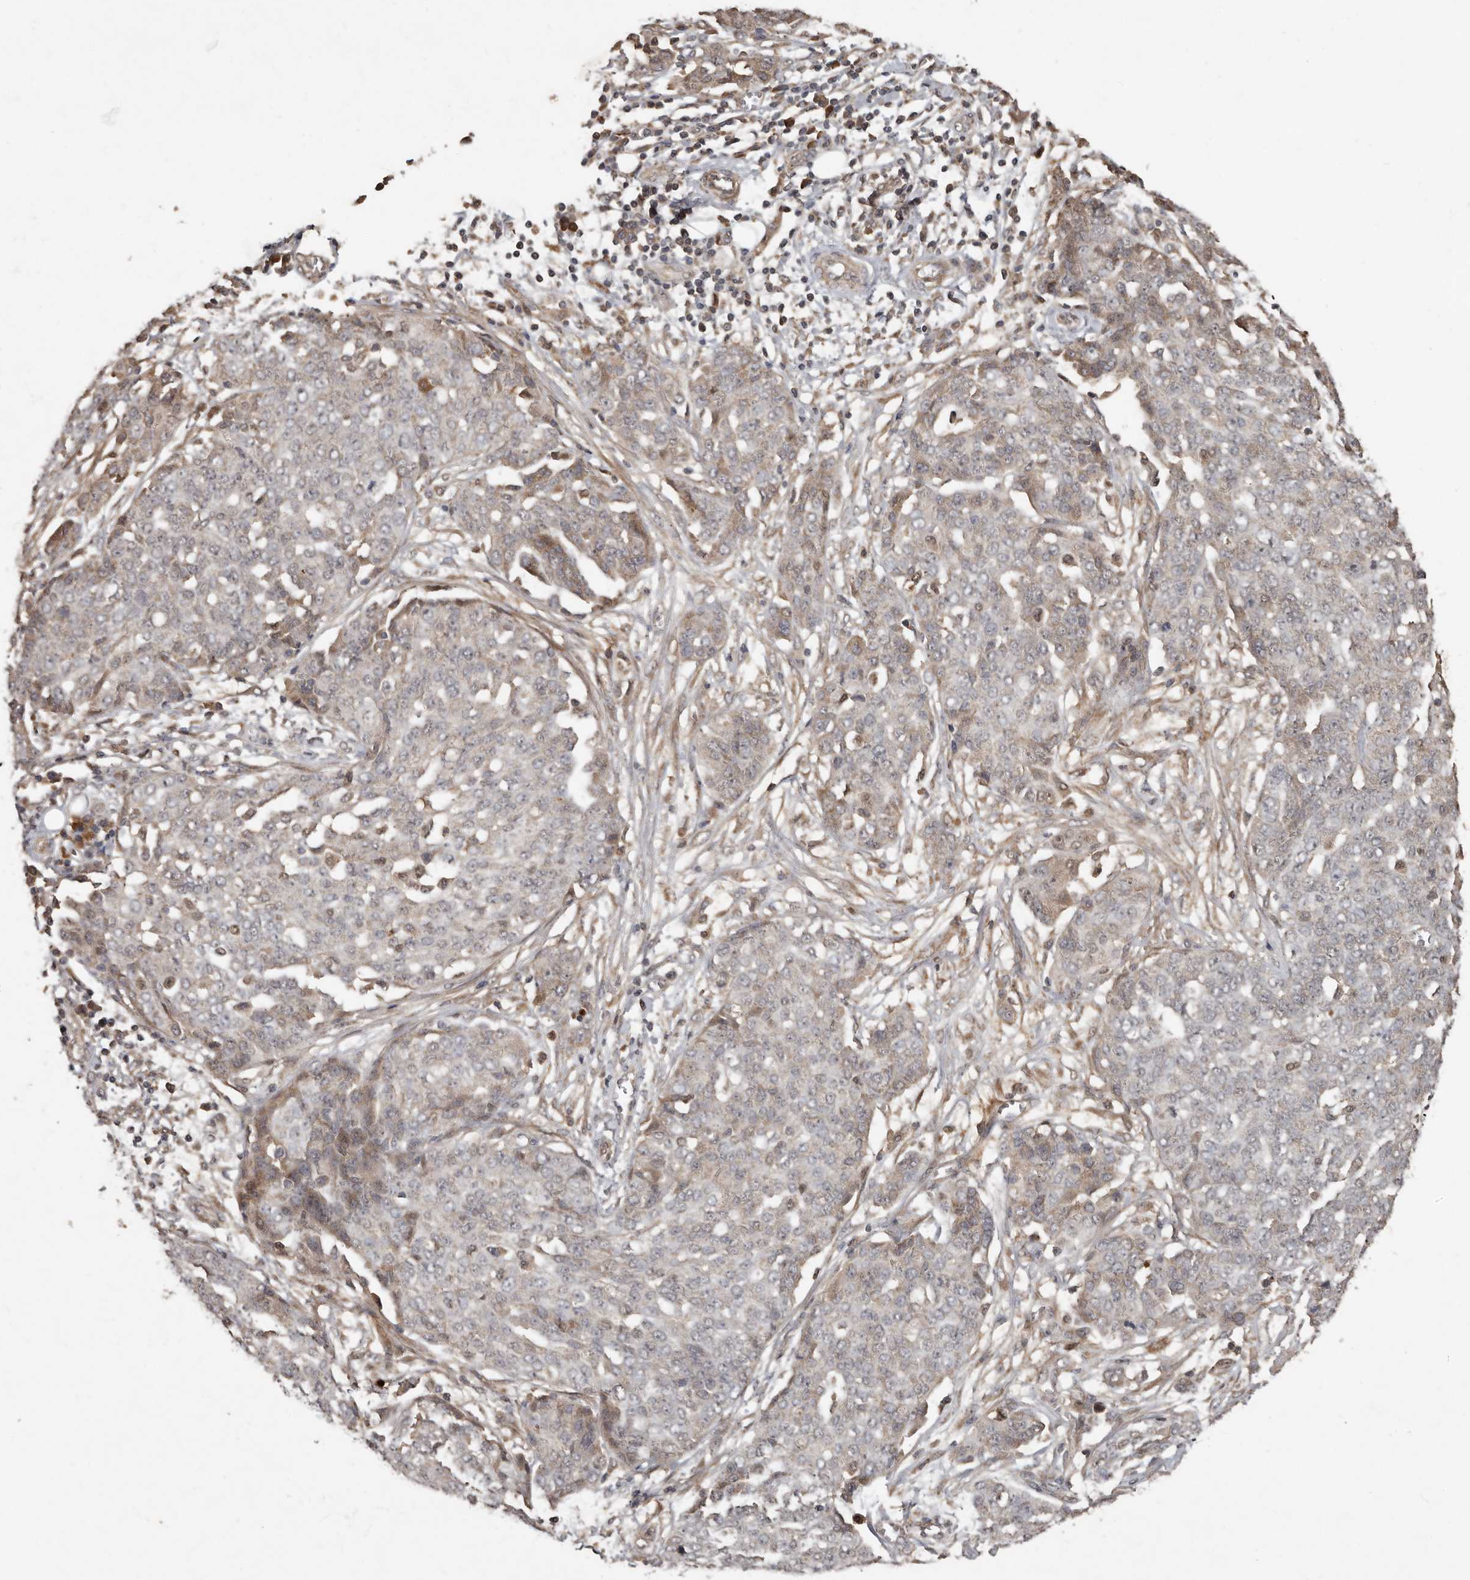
{"staining": {"intensity": "weak", "quantity": "25%-75%", "location": "cytoplasmic/membranous"}, "tissue": "ovarian cancer", "cell_type": "Tumor cells", "image_type": "cancer", "snomed": [{"axis": "morphology", "description": "Cystadenocarcinoma, serous, NOS"}, {"axis": "topography", "description": "Soft tissue"}, {"axis": "topography", "description": "Ovary"}], "caption": "Weak cytoplasmic/membranous protein positivity is identified in approximately 25%-75% of tumor cells in ovarian cancer.", "gene": "KIF26B", "patient": {"sex": "female", "age": 57}}